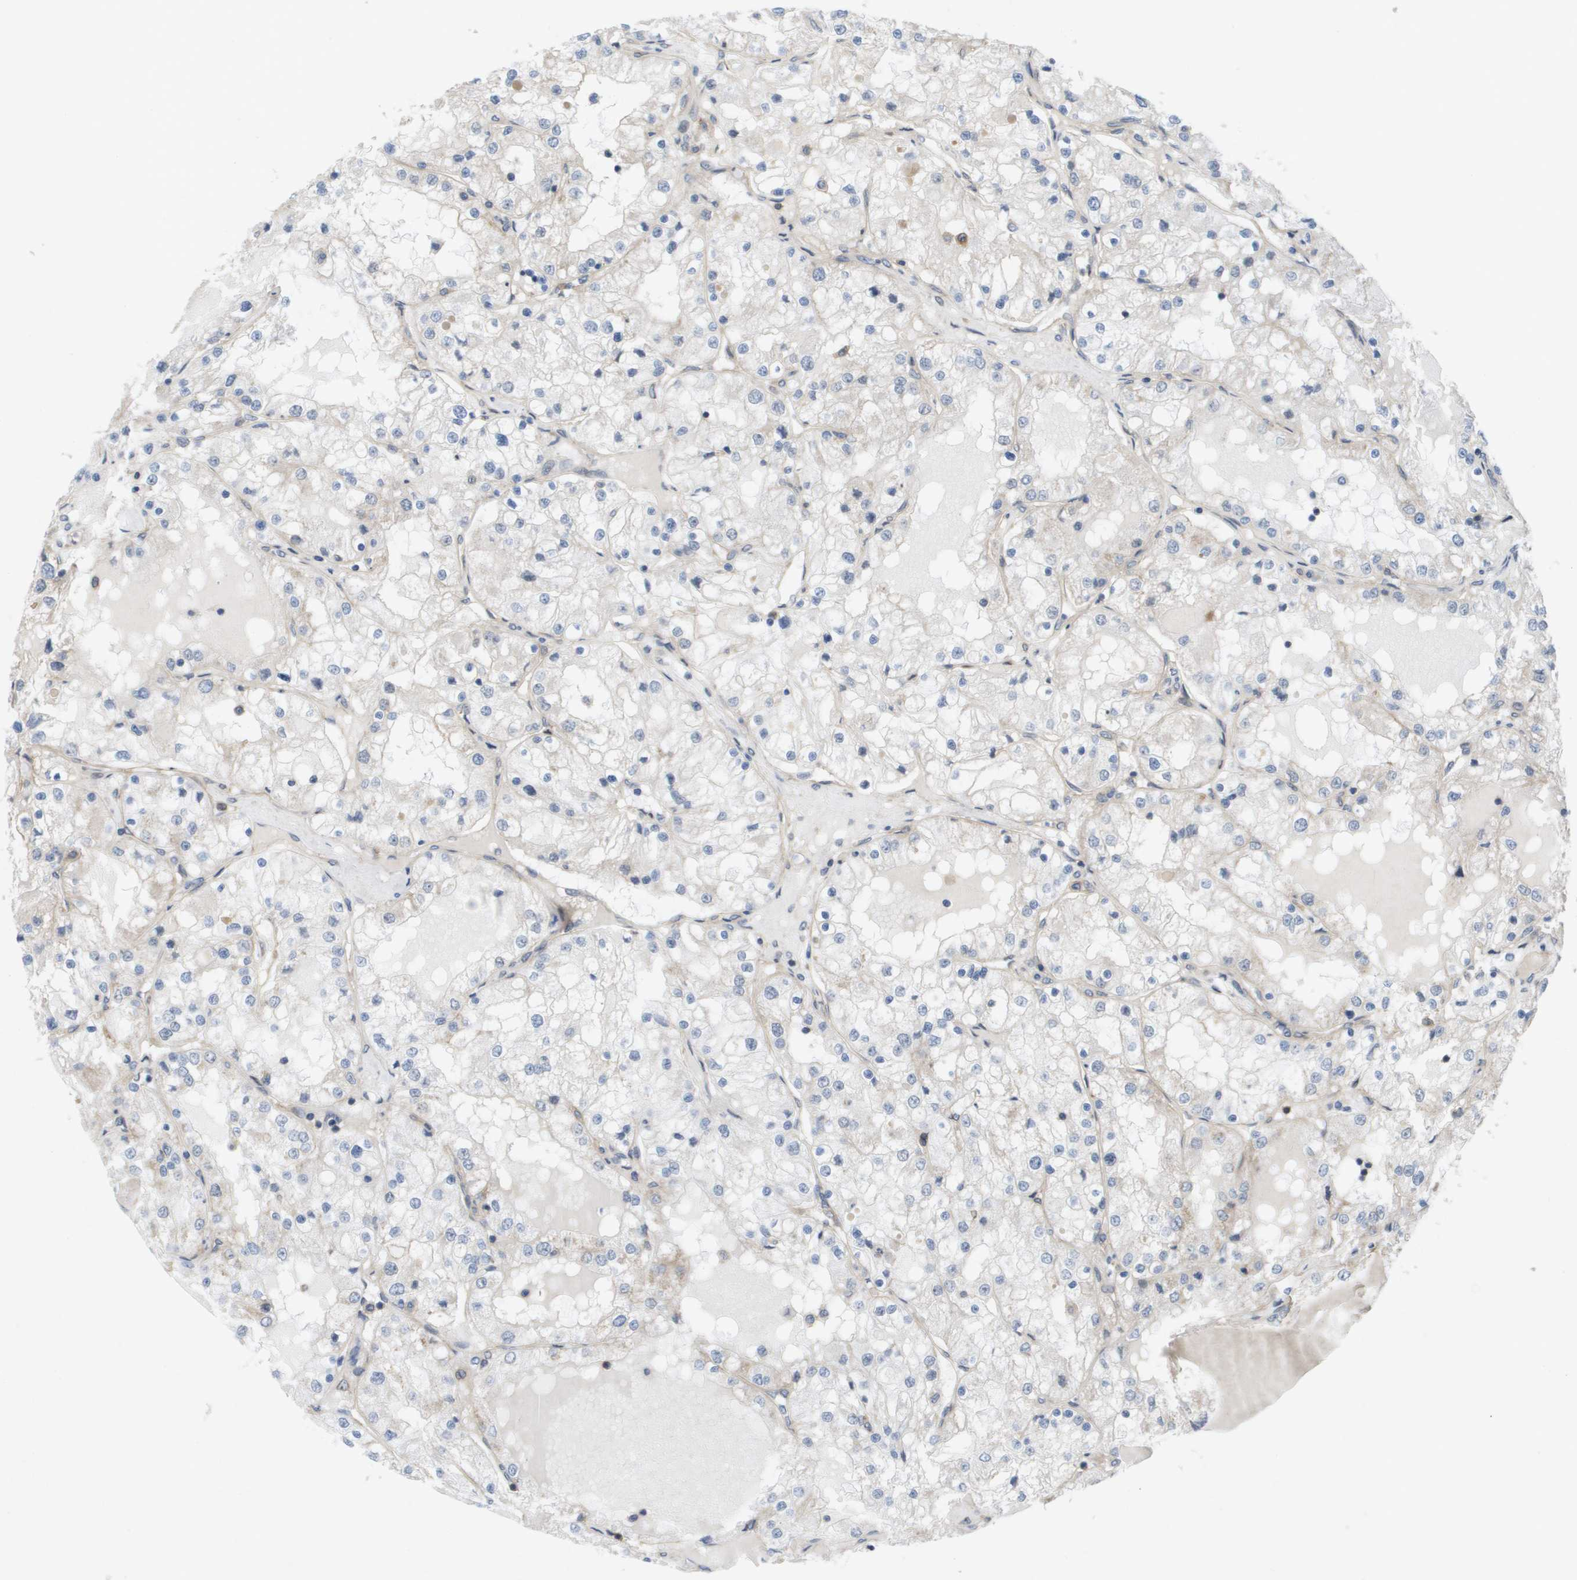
{"staining": {"intensity": "negative", "quantity": "none", "location": "none"}, "tissue": "renal cancer", "cell_type": "Tumor cells", "image_type": "cancer", "snomed": [{"axis": "morphology", "description": "Adenocarcinoma, NOS"}, {"axis": "topography", "description": "Kidney"}], "caption": "There is no significant positivity in tumor cells of renal adenocarcinoma. The staining was performed using DAB (3,3'-diaminobenzidine) to visualize the protein expression in brown, while the nuclei were stained in blue with hematoxylin (Magnification: 20x).", "gene": "MTARC2", "patient": {"sex": "male", "age": 68}}